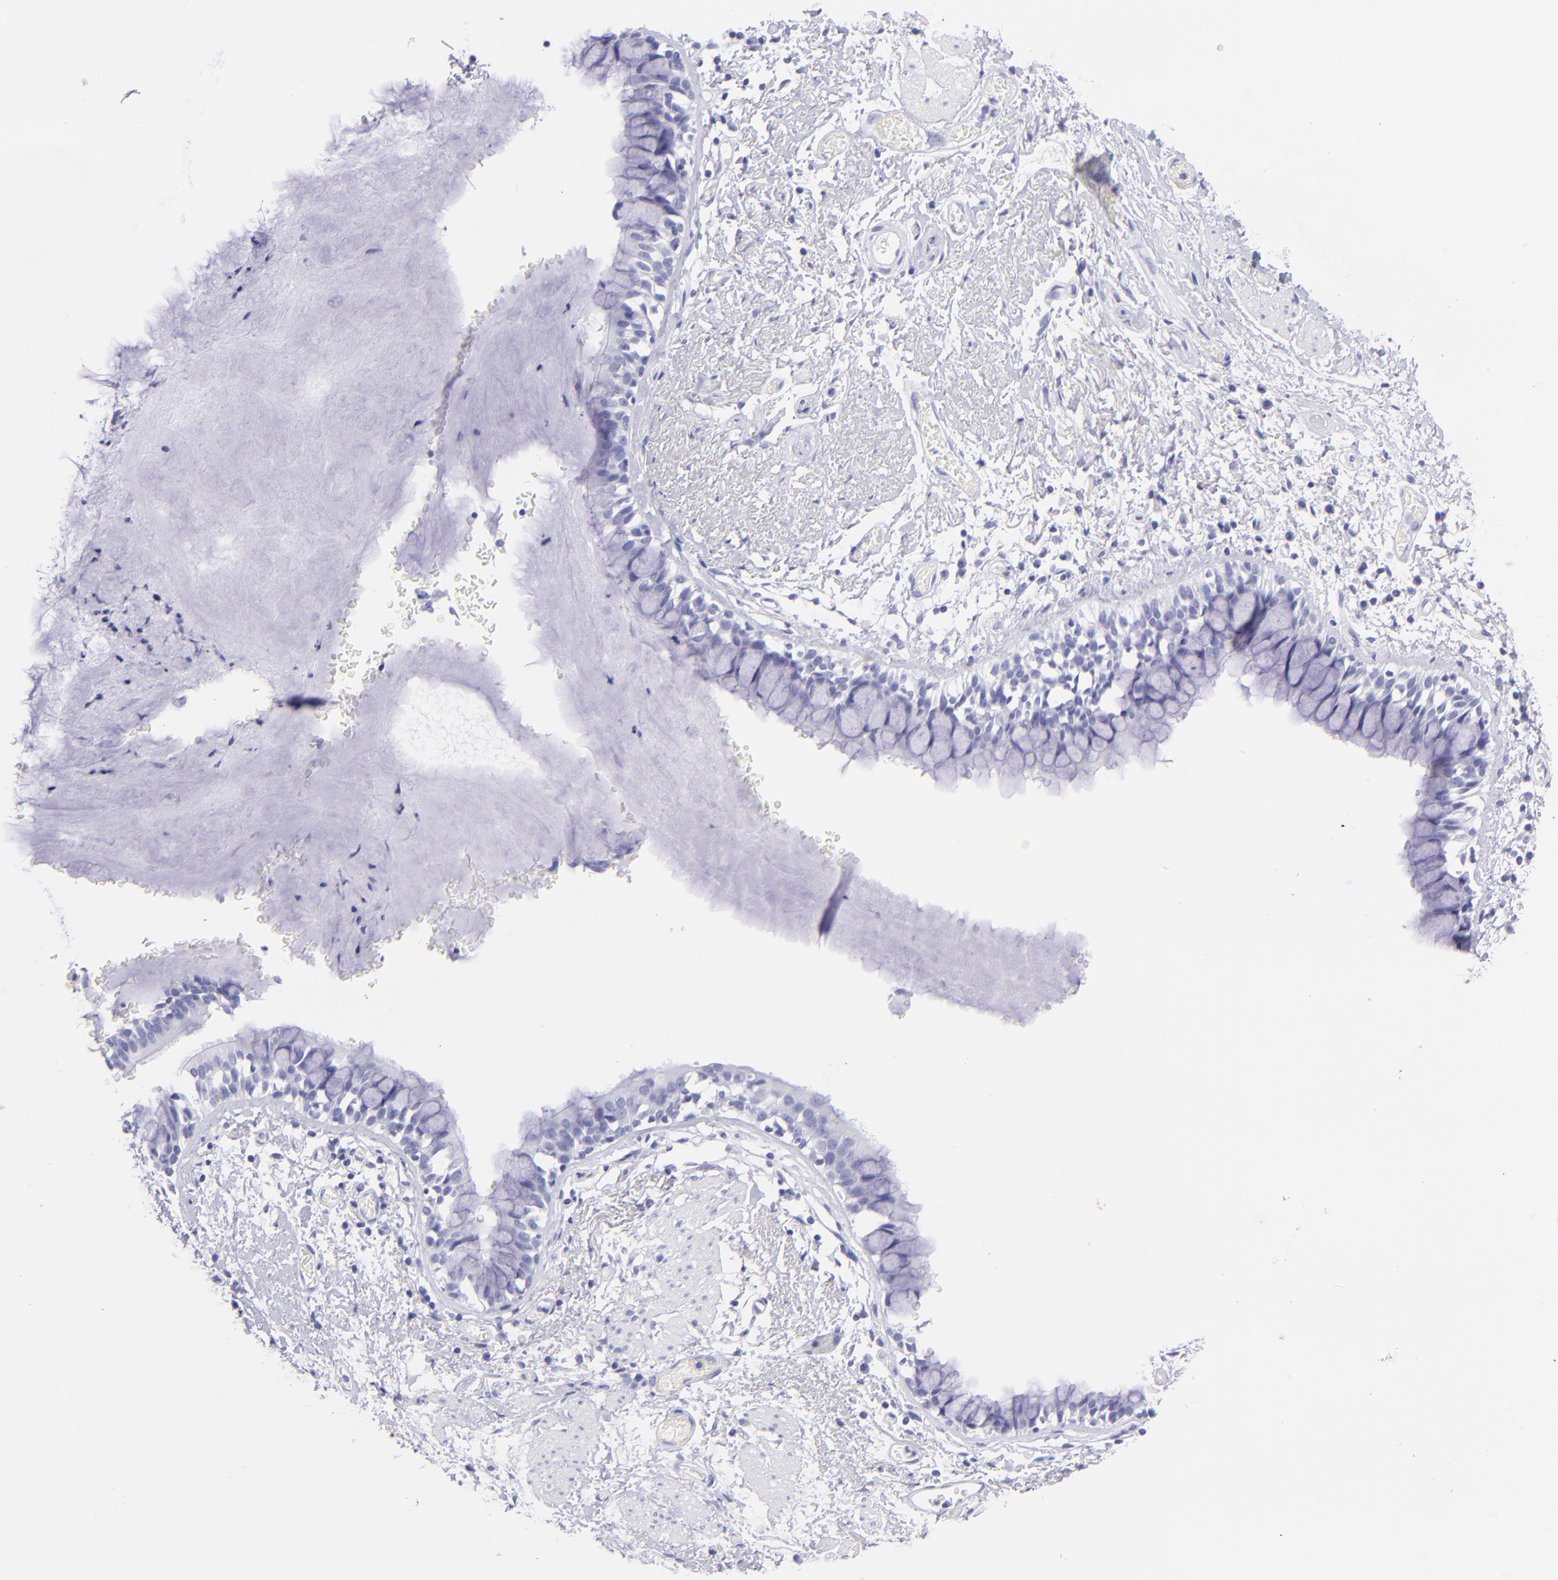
{"staining": {"intensity": "negative", "quantity": "none", "location": "none"}, "tissue": "bronchus", "cell_type": "Respiratory epithelial cells", "image_type": "normal", "snomed": [{"axis": "morphology", "description": "Normal tissue, NOS"}, {"axis": "topography", "description": "Lymph node of abdomen"}, {"axis": "topography", "description": "Lymph node of pelvis"}], "caption": "Bronchus stained for a protein using immunohistochemistry shows no staining respiratory epithelial cells.", "gene": "CNP", "patient": {"sex": "female", "age": 65}}